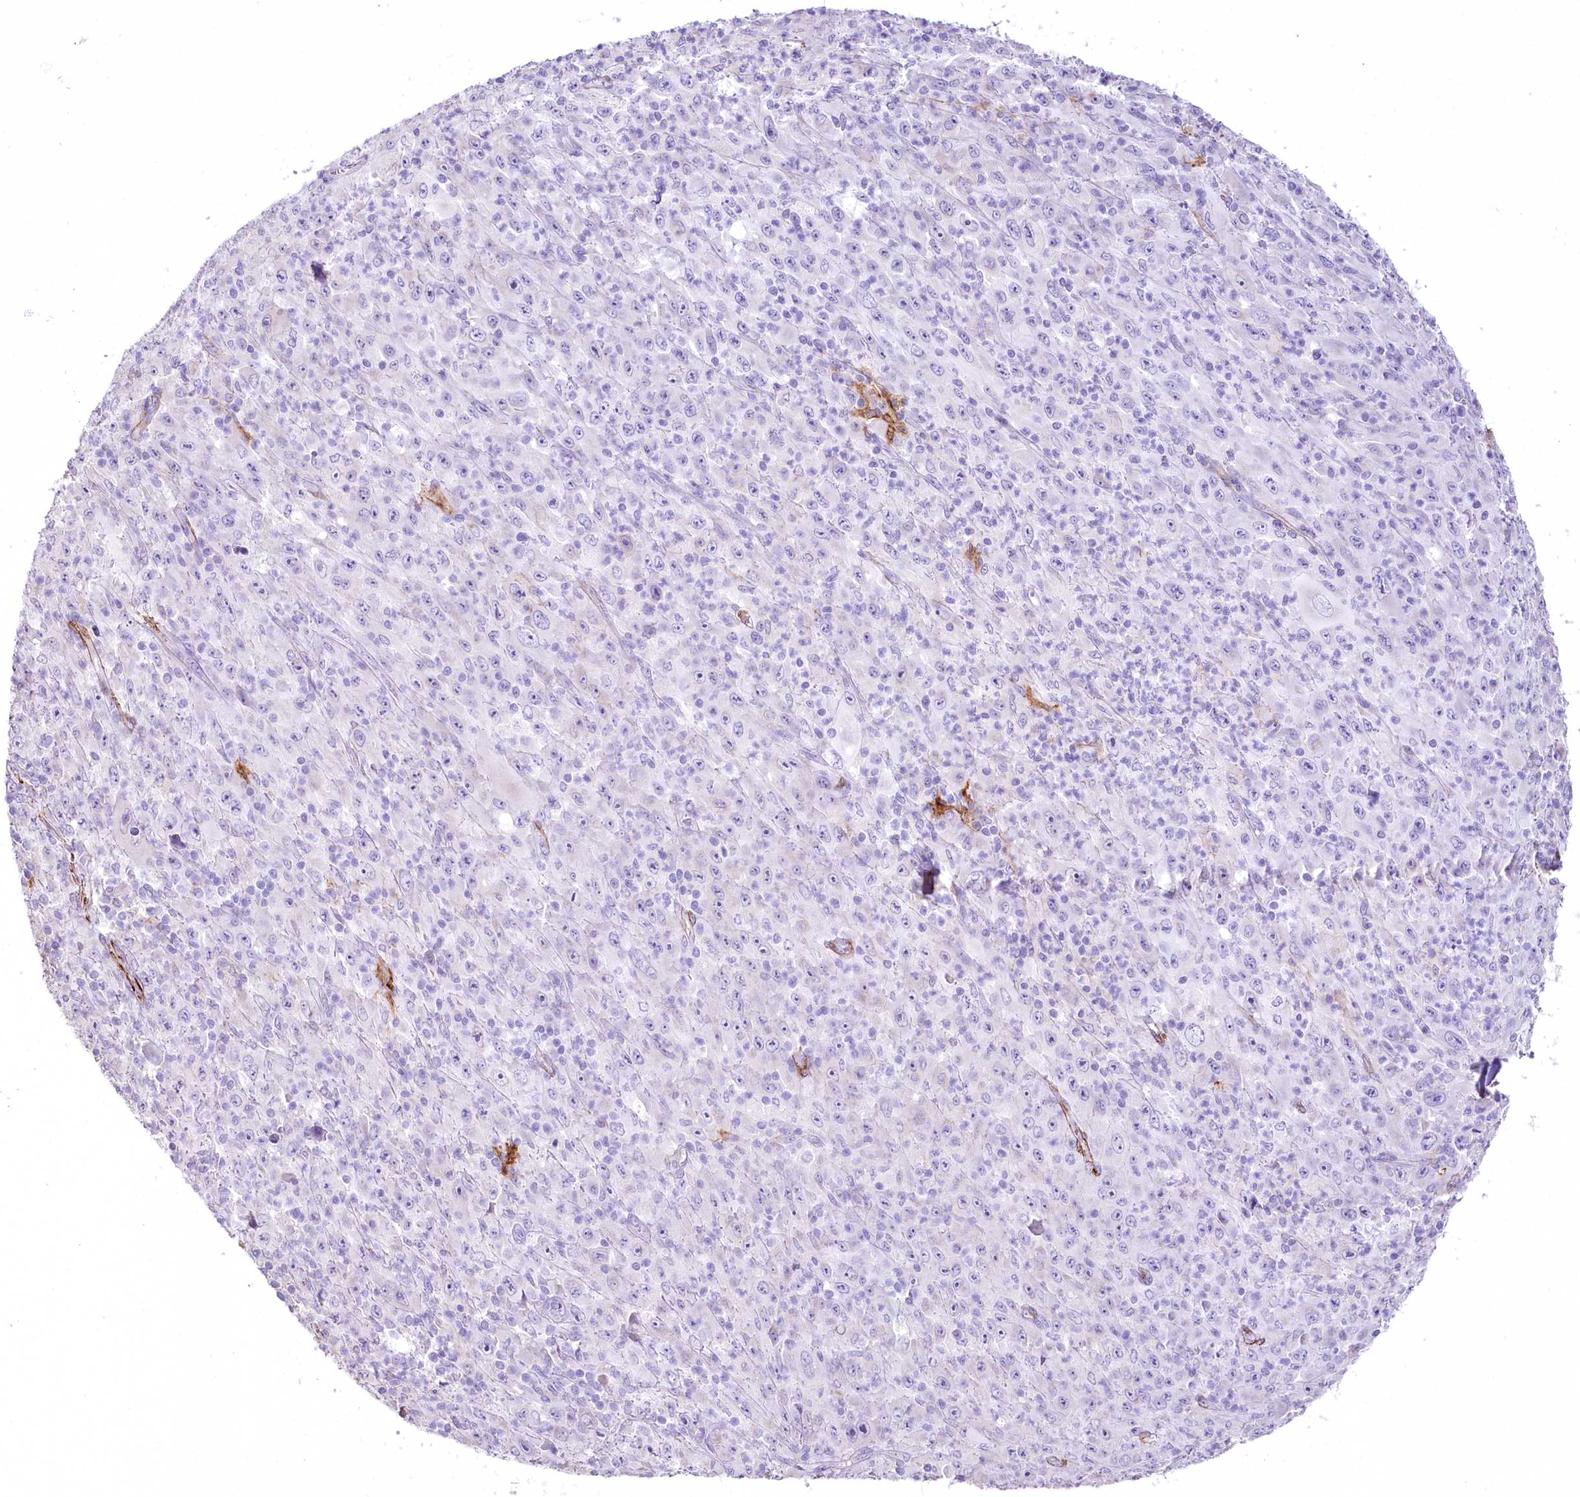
{"staining": {"intensity": "negative", "quantity": "none", "location": "none"}, "tissue": "melanoma", "cell_type": "Tumor cells", "image_type": "cancer", "snomed": [{"axis": "morphology", "description": "Malignant melanoma, Metastatic site"}, {"axis": "topography", "description": "Skin"}], "caption": "IHC micrograph of human melanoma stained for a protein (brown), which exhibits no positivity in tumor cells.", "gene": "SYNPO2", "patient": {"sex": "female", "age": 56}}